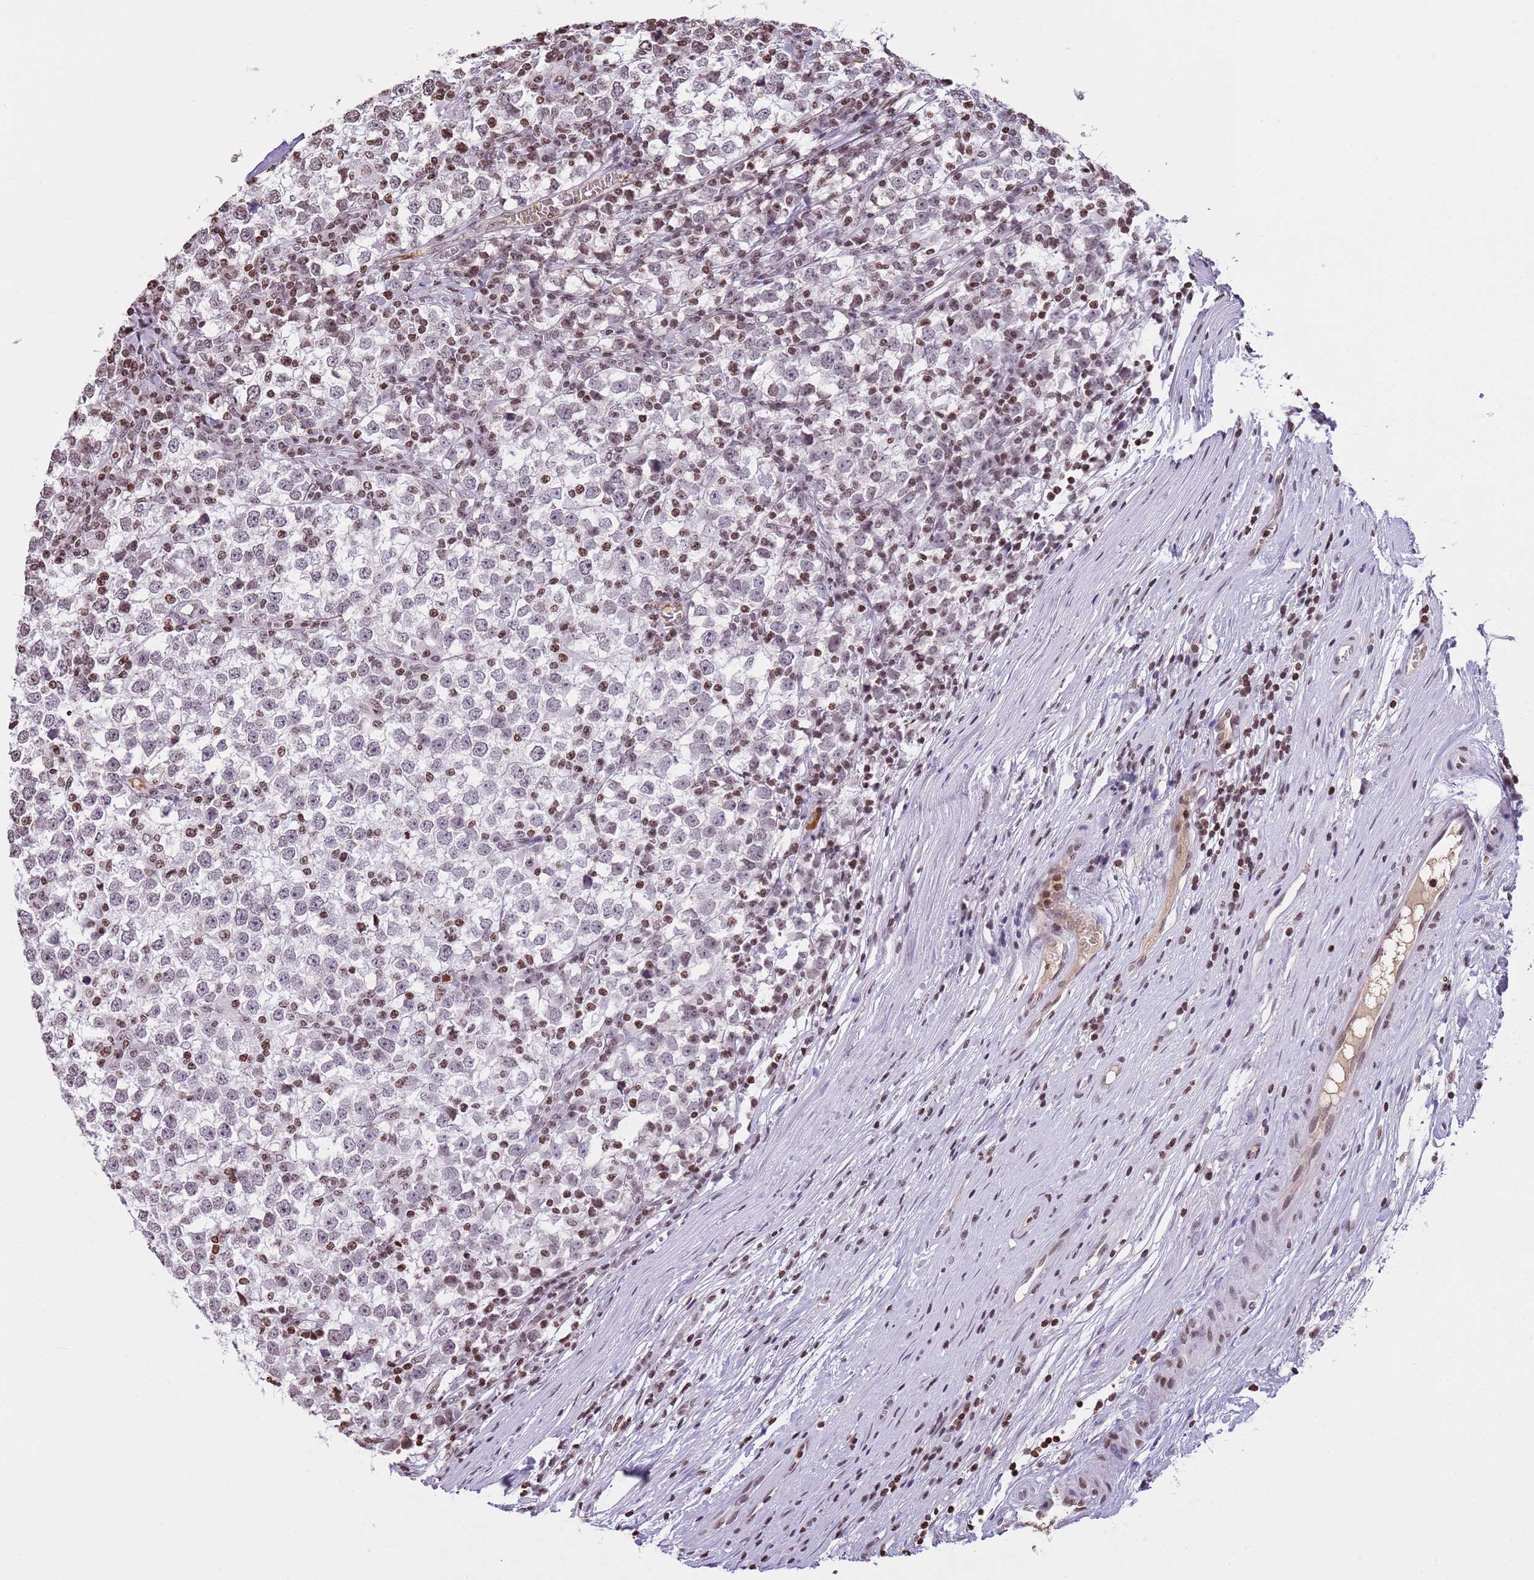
{"staining": {"intensity": "weak", "quantity": "25%-75%", "location": "nuclear"}, "tissue": "testis cancer", "cell_type": "Tumor cells", "image_type": "cancer", "snomed": [{"axis": "morphology", "description": "Seminoma, NOS"}, {"axis": "topography", "description": "Testis"}], "caption": "Protein expression analysis of human testis cancer reveals weak nuclear staining in about 25%-75% of tumor cells. (Stains: DAB (3,3'-diaminobenzidine) in brown, nuclei in blue, Microscopy: brightfield microscopy at high magnification).", "gene": "KPNA3", "patient": {"sex": "male", "age": 65}}